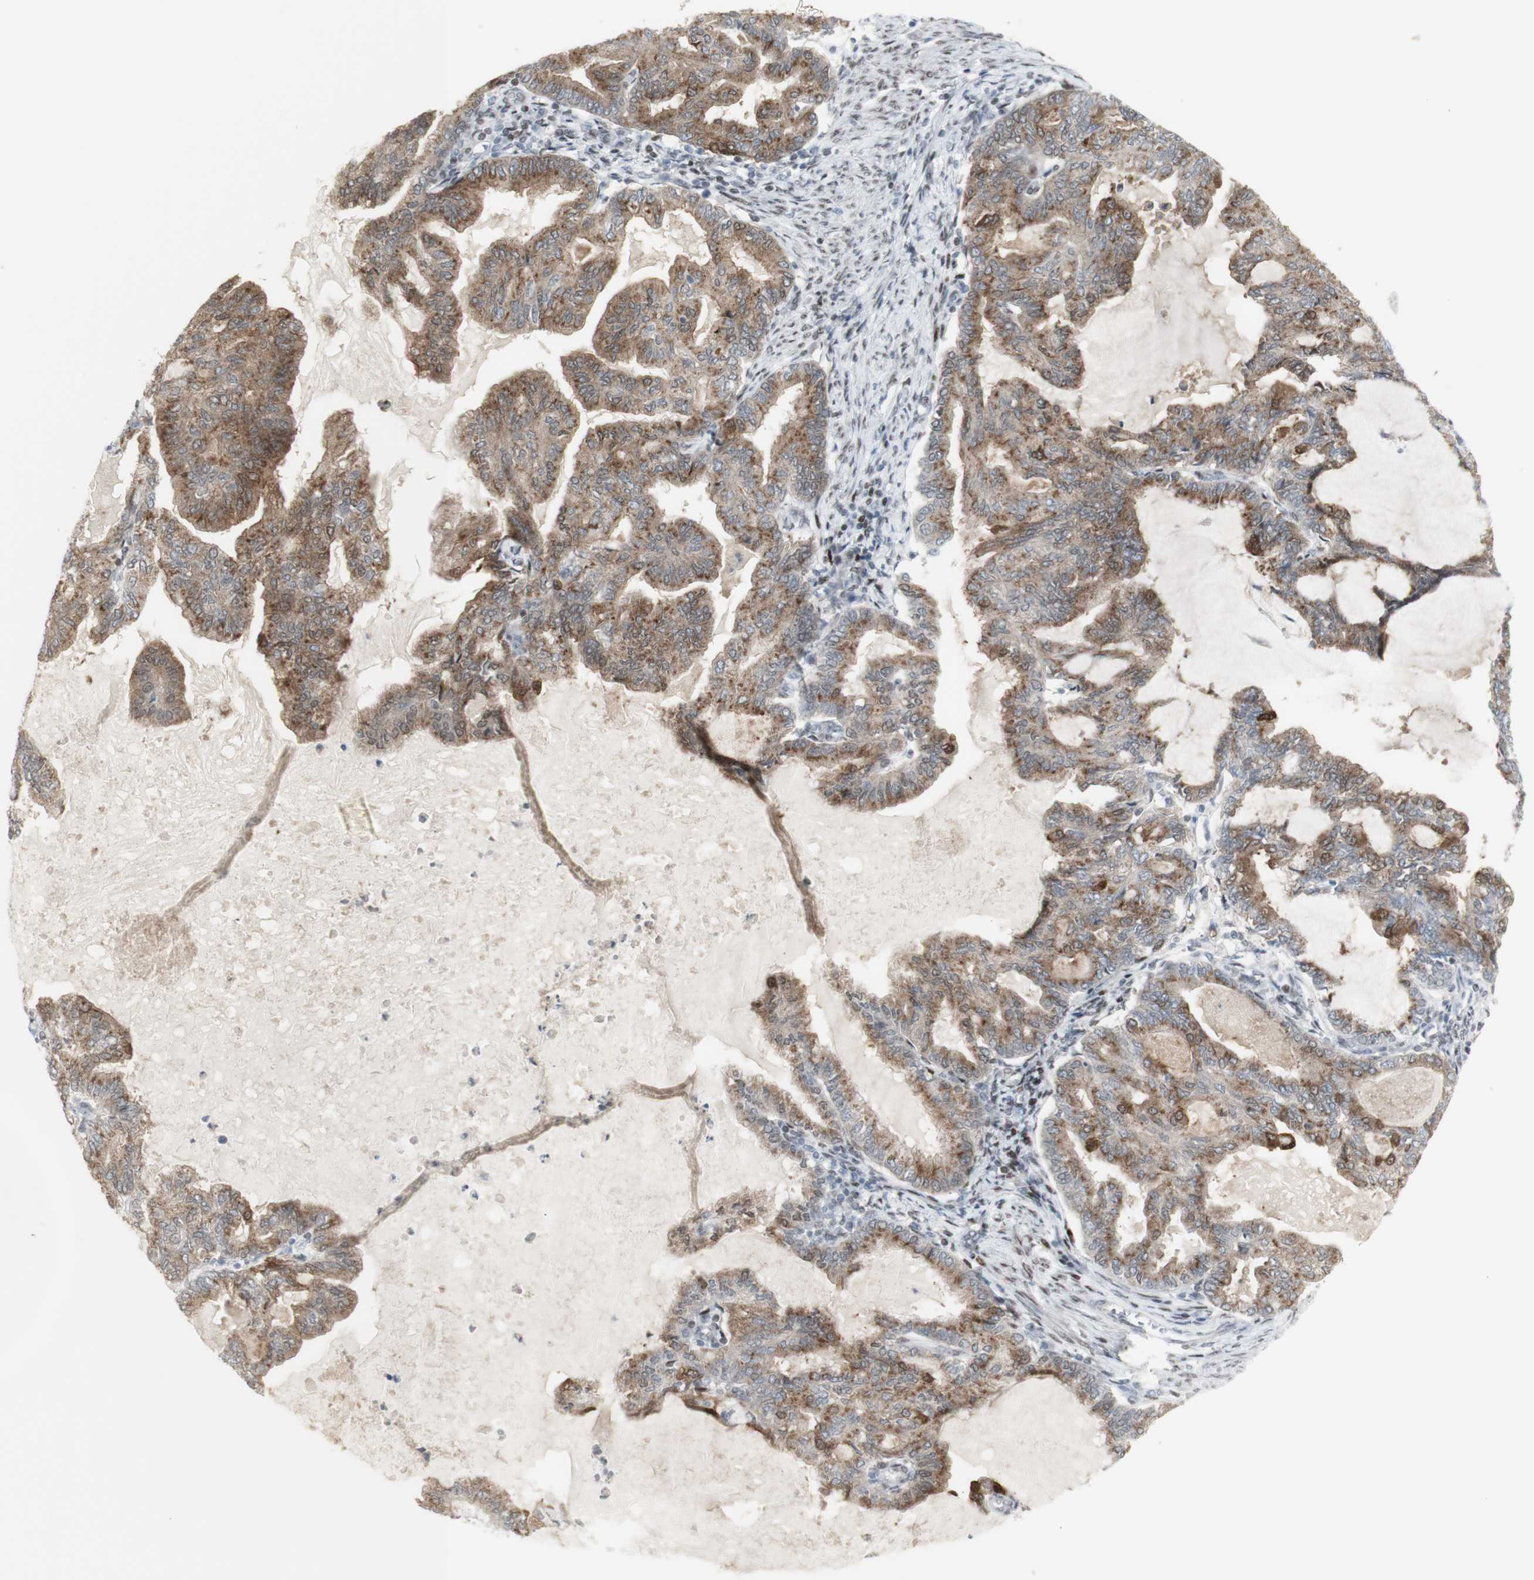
{"staining": {"intensity": "moderate", "quantity": ">75%", "location": "cytoplasmic/membranous"}, "tissue": "endometrial cancer", "cell_type": "Tumor cells", "image_type": "cancer", "snomed": [{"axis": "morphology", "description": "Adenocarcinoma, NOS"}, {"axis": "topography", "description": "Endometrium"}], "caption": "Protein staining reveals moderate cytoplasmic/membranous positivity in about >75% of tumor cells in endometrial cancer (adenocarcinoma). The staining was performed using DAB (3,3'-diaminobenzidine) to visualize the protein expression in brown, while the nuclei were stained in blue with hematoxylin (Magnification: 20x).", "gene": "C1orf116", "patient": {"sex": "female", "age": 86}}